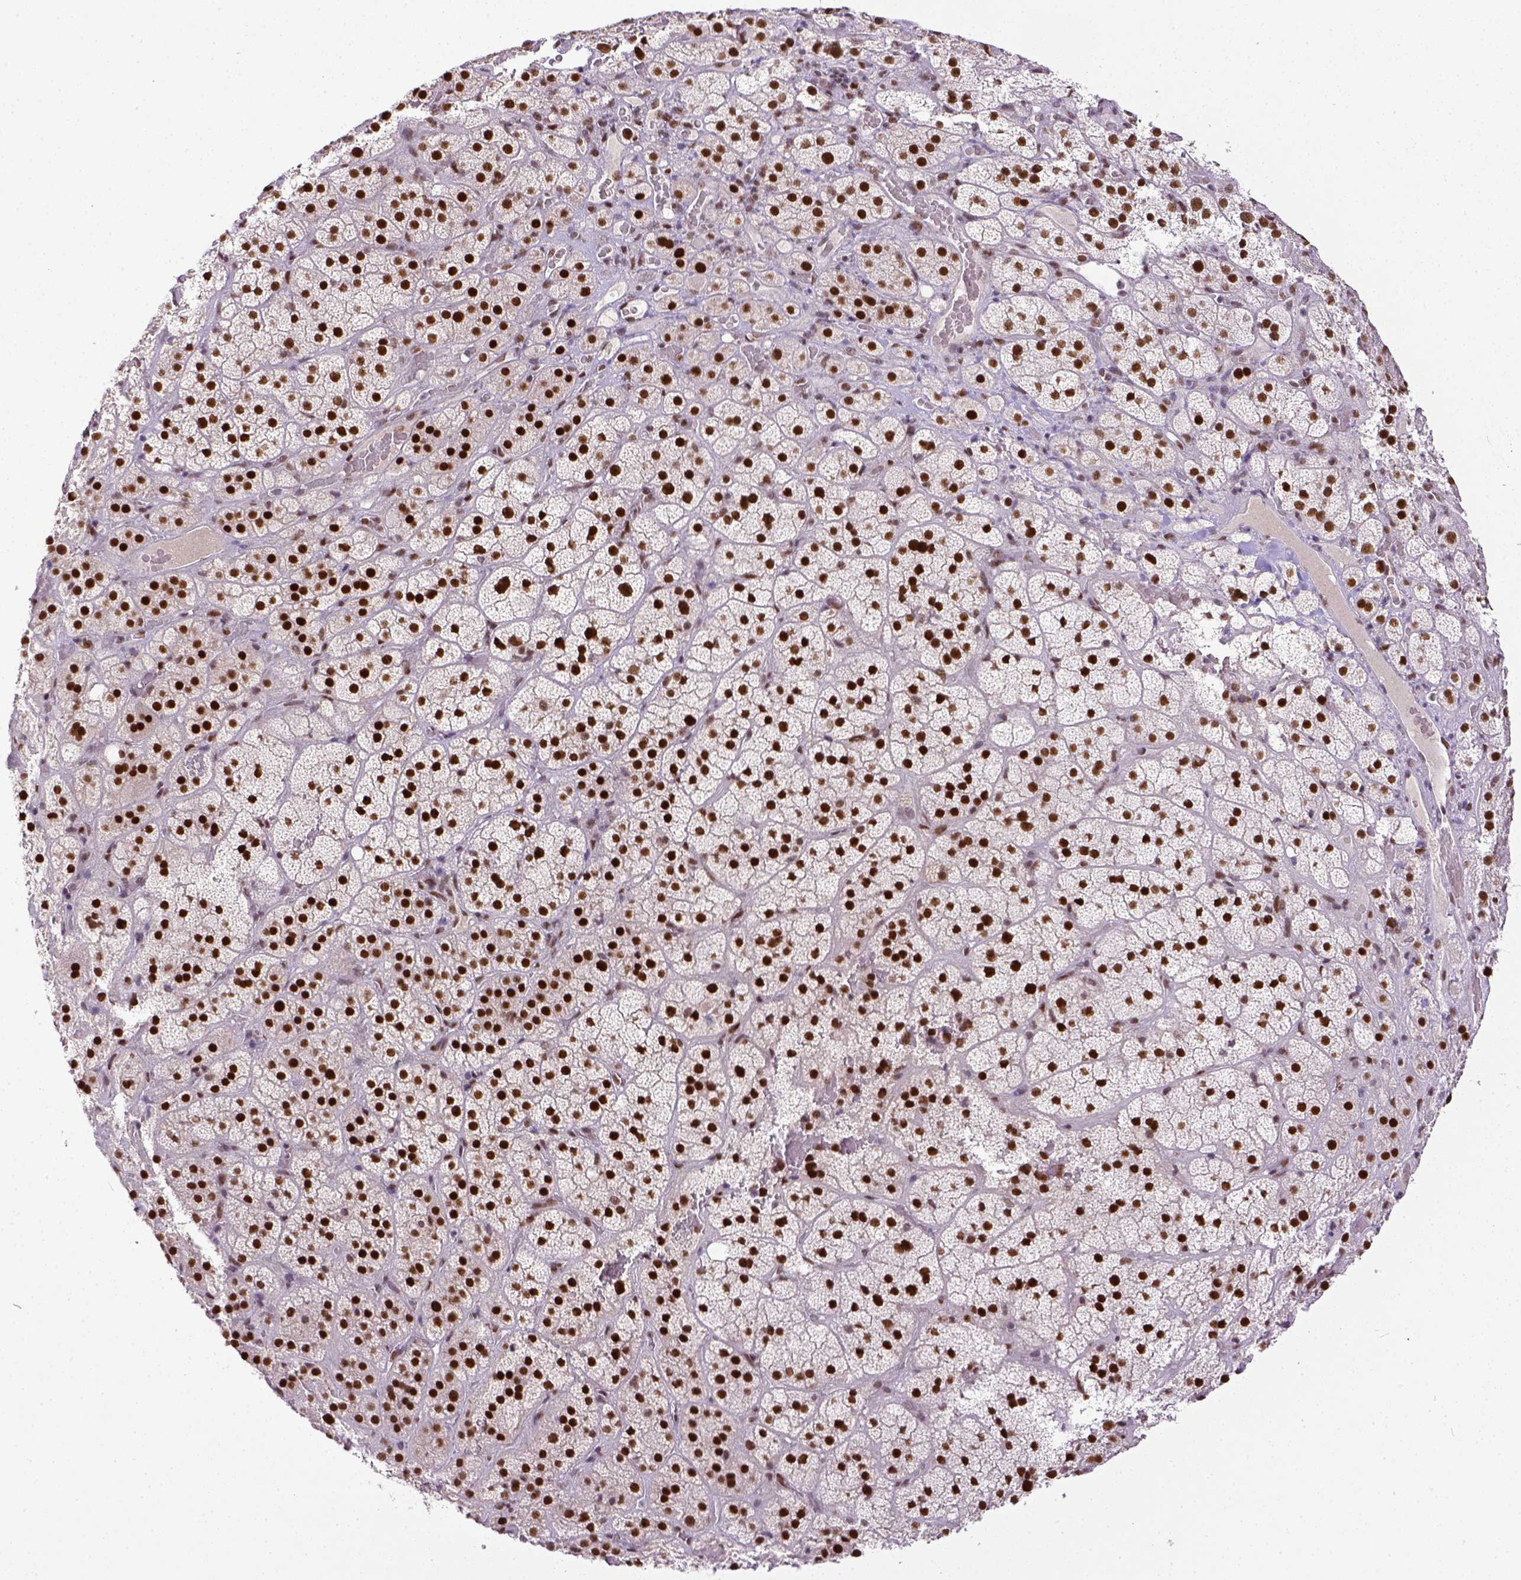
{"staining": {"intensity": "strong", "quantity": ">75%", "location": "nuclear"}, "tissue": "adrenal gland", "cell_type": "Glandular cells", "image_type": "normal", "snomed": [{"axis": "morphology", "description": "Normal tissue, NOS"}, {"axis": "topography", "description": "Adrenal gland"}], "caption": "Immunohistochemistry of unremarkable adrenal gland demonstrates high levels of strong nuclear expression in approximately >75% of glandular cells.", "gene": "ERCC1", "patient": {"sex": "male", "age": 57}}